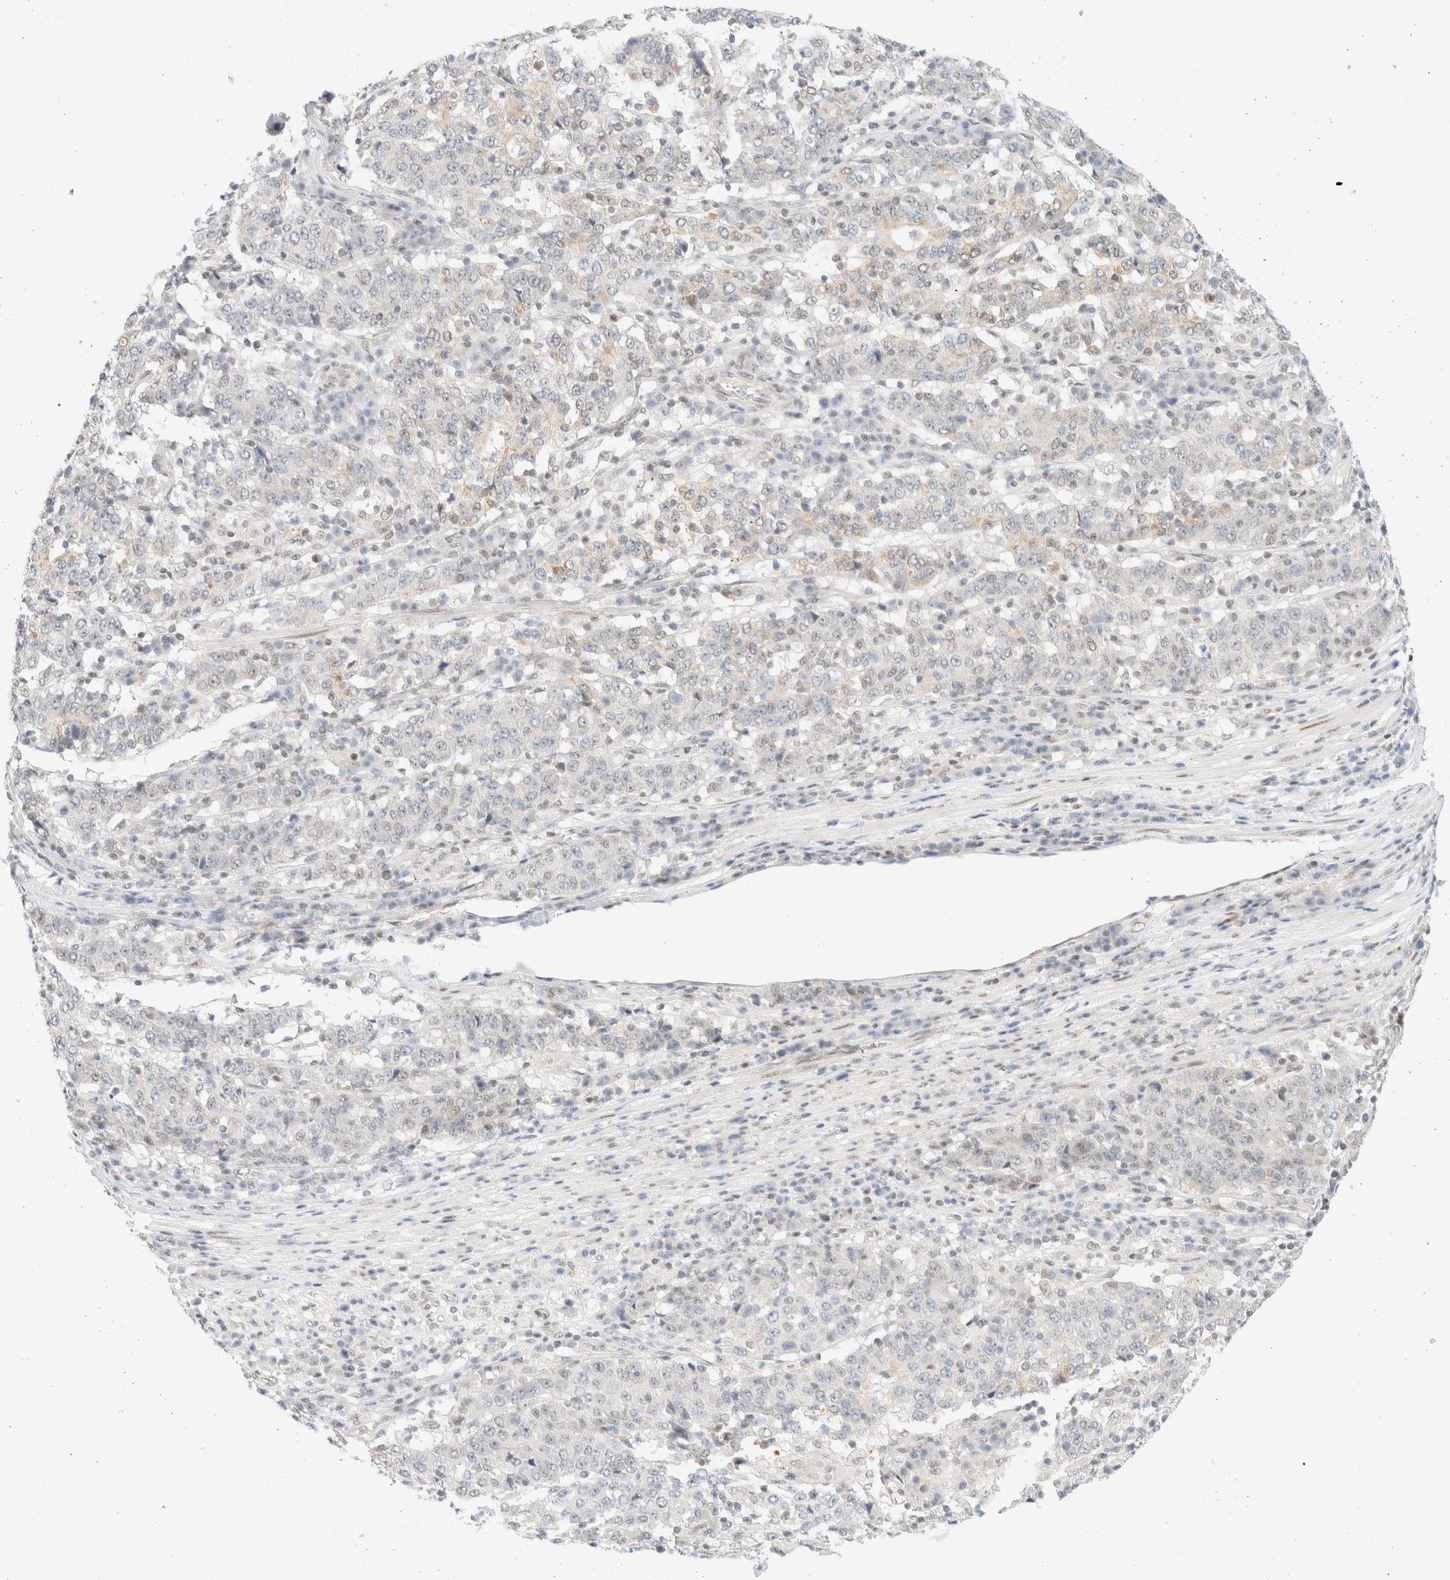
{"staining": {"intensity": "weak", "quantity": "<25%", "location": "cytoplasmic/membranous"}, "tissue": "stomach cancer", "cell_type": "Tumor cells", "image_type": "cancer", "snomed": [{"axis": "morphology", "description": "Adenocarcinoma, NOS"}, {"axis": "topography", "description": "Stomach"}], "caption": "Immunohistochemistry of human stomach cancer reveals no expression in tumor cells.", "gene": "PYGO2", "patient": {"sex": "male", "age": 59}}